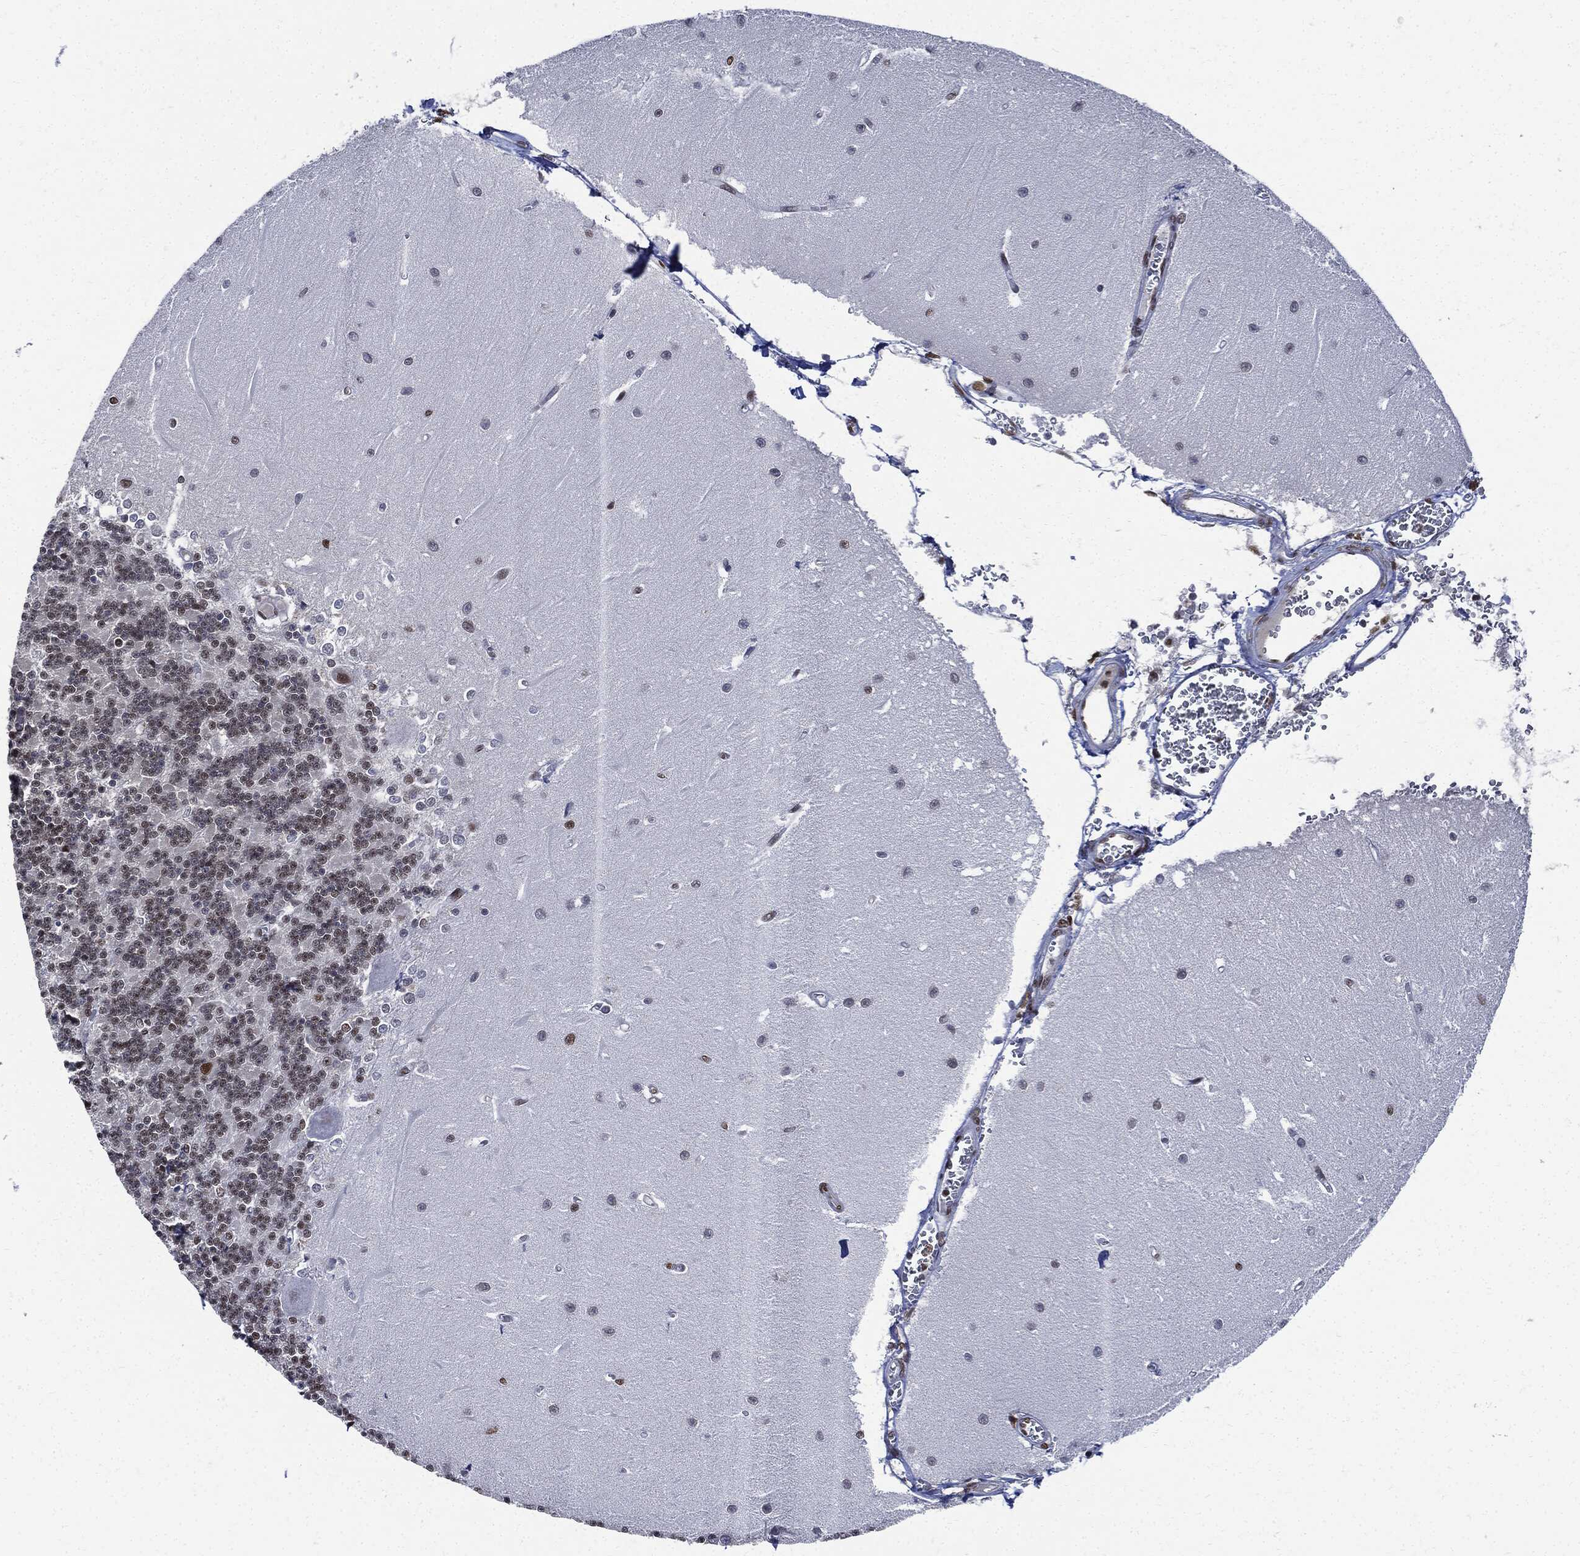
{"staining": {"intensity": "moderate", "quantity": "<25%", "location": "nuclear"}, "tissue": "cerebellum", "cell_type": "Cells in granular layer", "image_type": "normal", "snomed": [{"axis": "morphology", "description": "Normal tissue, NOS"}, {"axis": "topography", "description": "Cerebellum"}], "caption": "DAB immunohistochemical staining of normal human cerebellum shows moderate nuclear protein positivity in approximately <25% of cells in granular layer. (DAB (3,3'-diaminobenzidine) IHC, brown staining for protein, blue staining for nuclei).", "gene": "PCNA", "patient": {"sex": "male", "age": 37}}